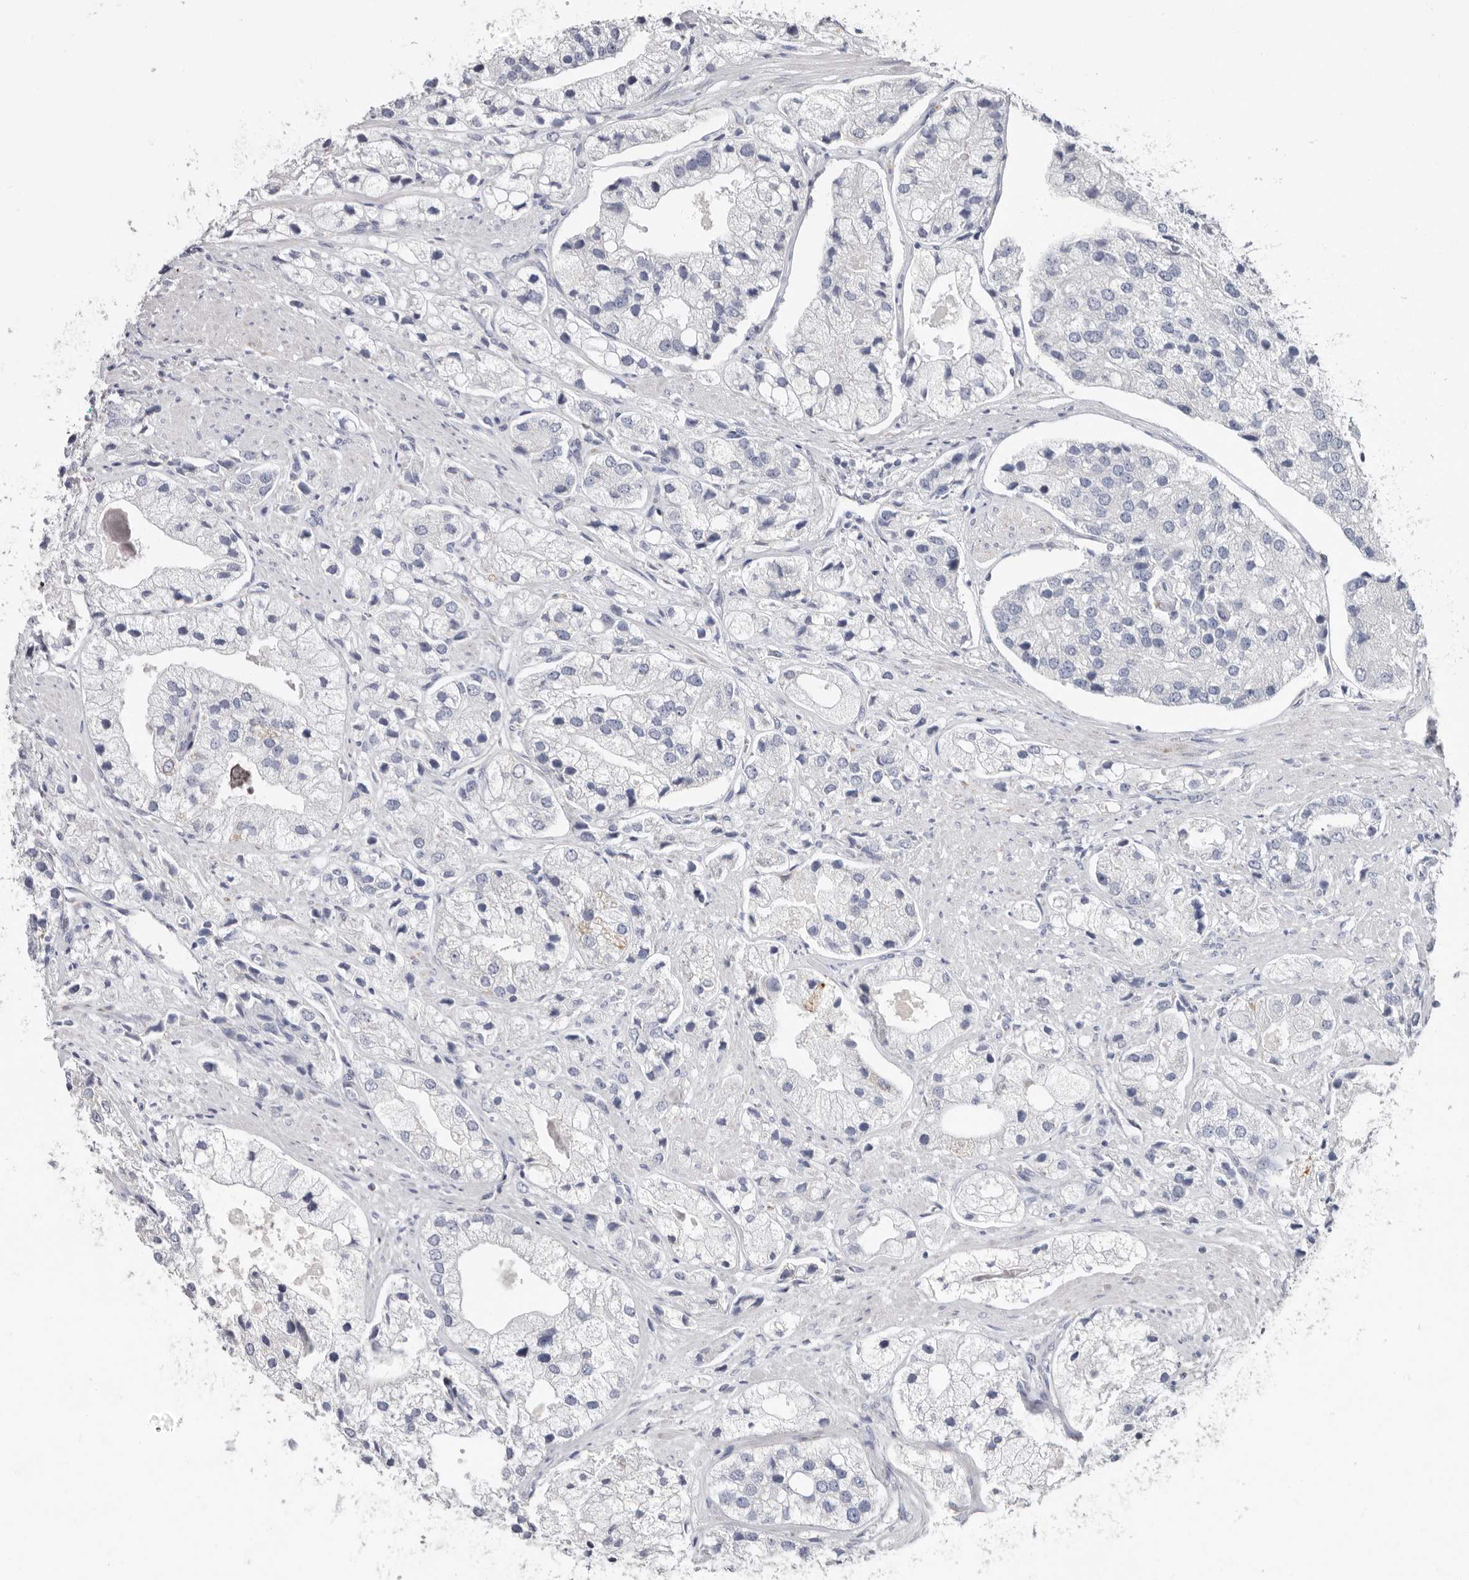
{"staining": {"intensity": "negative", "quantity": "none", "location": "none"}, "tissue": "prostate cancer", "cell_type": "Tumor cells", "image_type": "cancer", "snomed": [{"axis": "morphology", "description": "Adenocarcinoma, High grade"}, {"axis": "topography", "description": "Prostate"}], "caption": "The photomicrograph exhibits no significant positivity in tumor cells of prostate cancer (high-grade adenocarcinoma).", "gene": "RSPO2", "patient": {"sex": "male", "age": 50}}